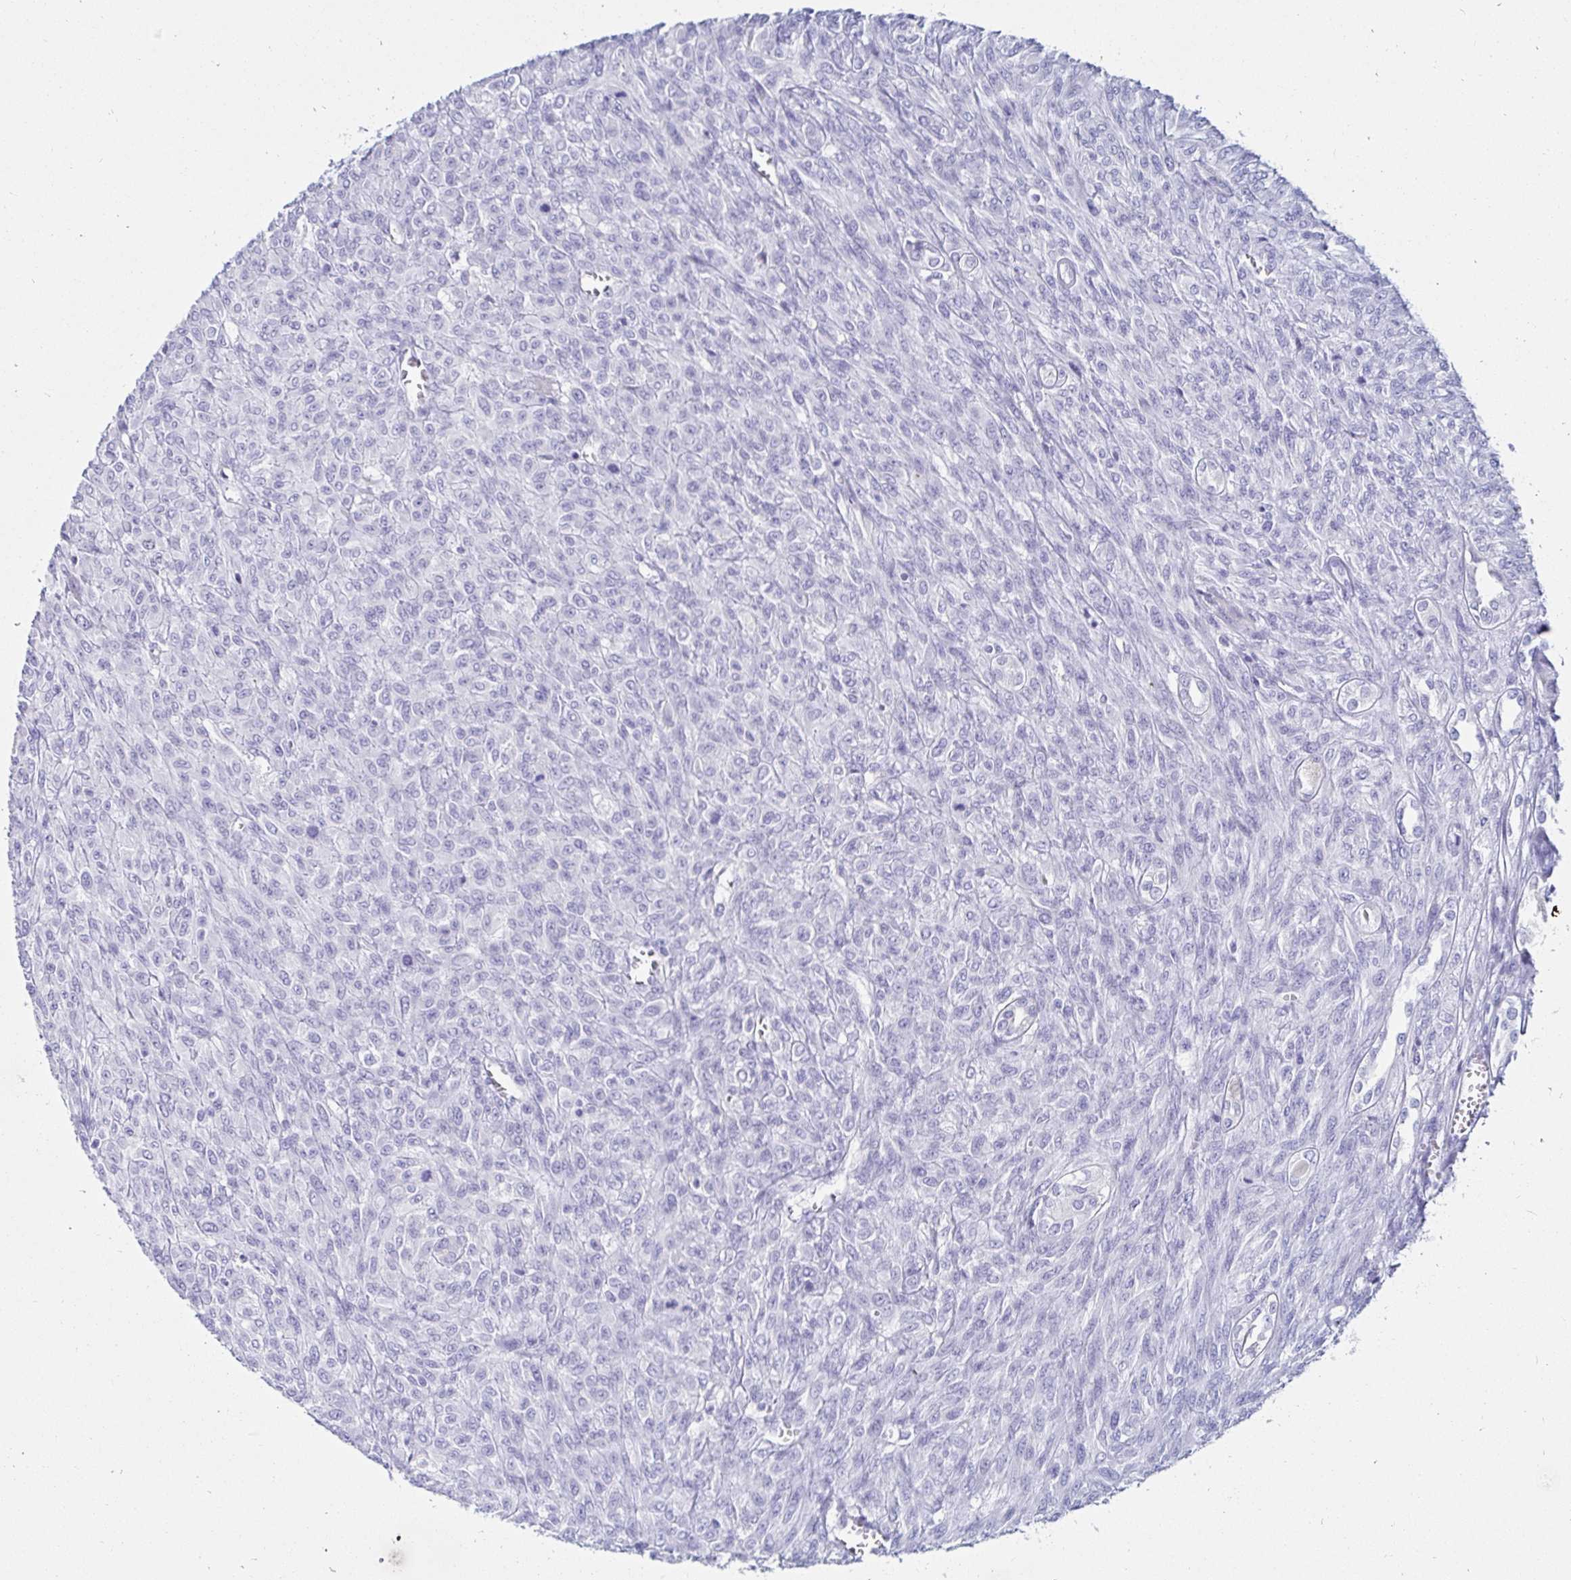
{"staining": {"intensity": "negative", "quantity": "none", "location": "none"}, "tissue": "renal cancer", "cell_type": "Tumor cells", "image_type": "cancer", "snomed": [{"axis": "morphology", "description": "Adenocarcinoma, NOS"}, {"axis": "topography", "description": "Kidney"}], "caption": "Human renal cancer (adenocarcinoma) stained for a protein using immunohistochemistry (IHC) demonstrates no staining in tumor cells.", "gene": "C4orf17", "patient": {"sex": "male", "age": 58}}